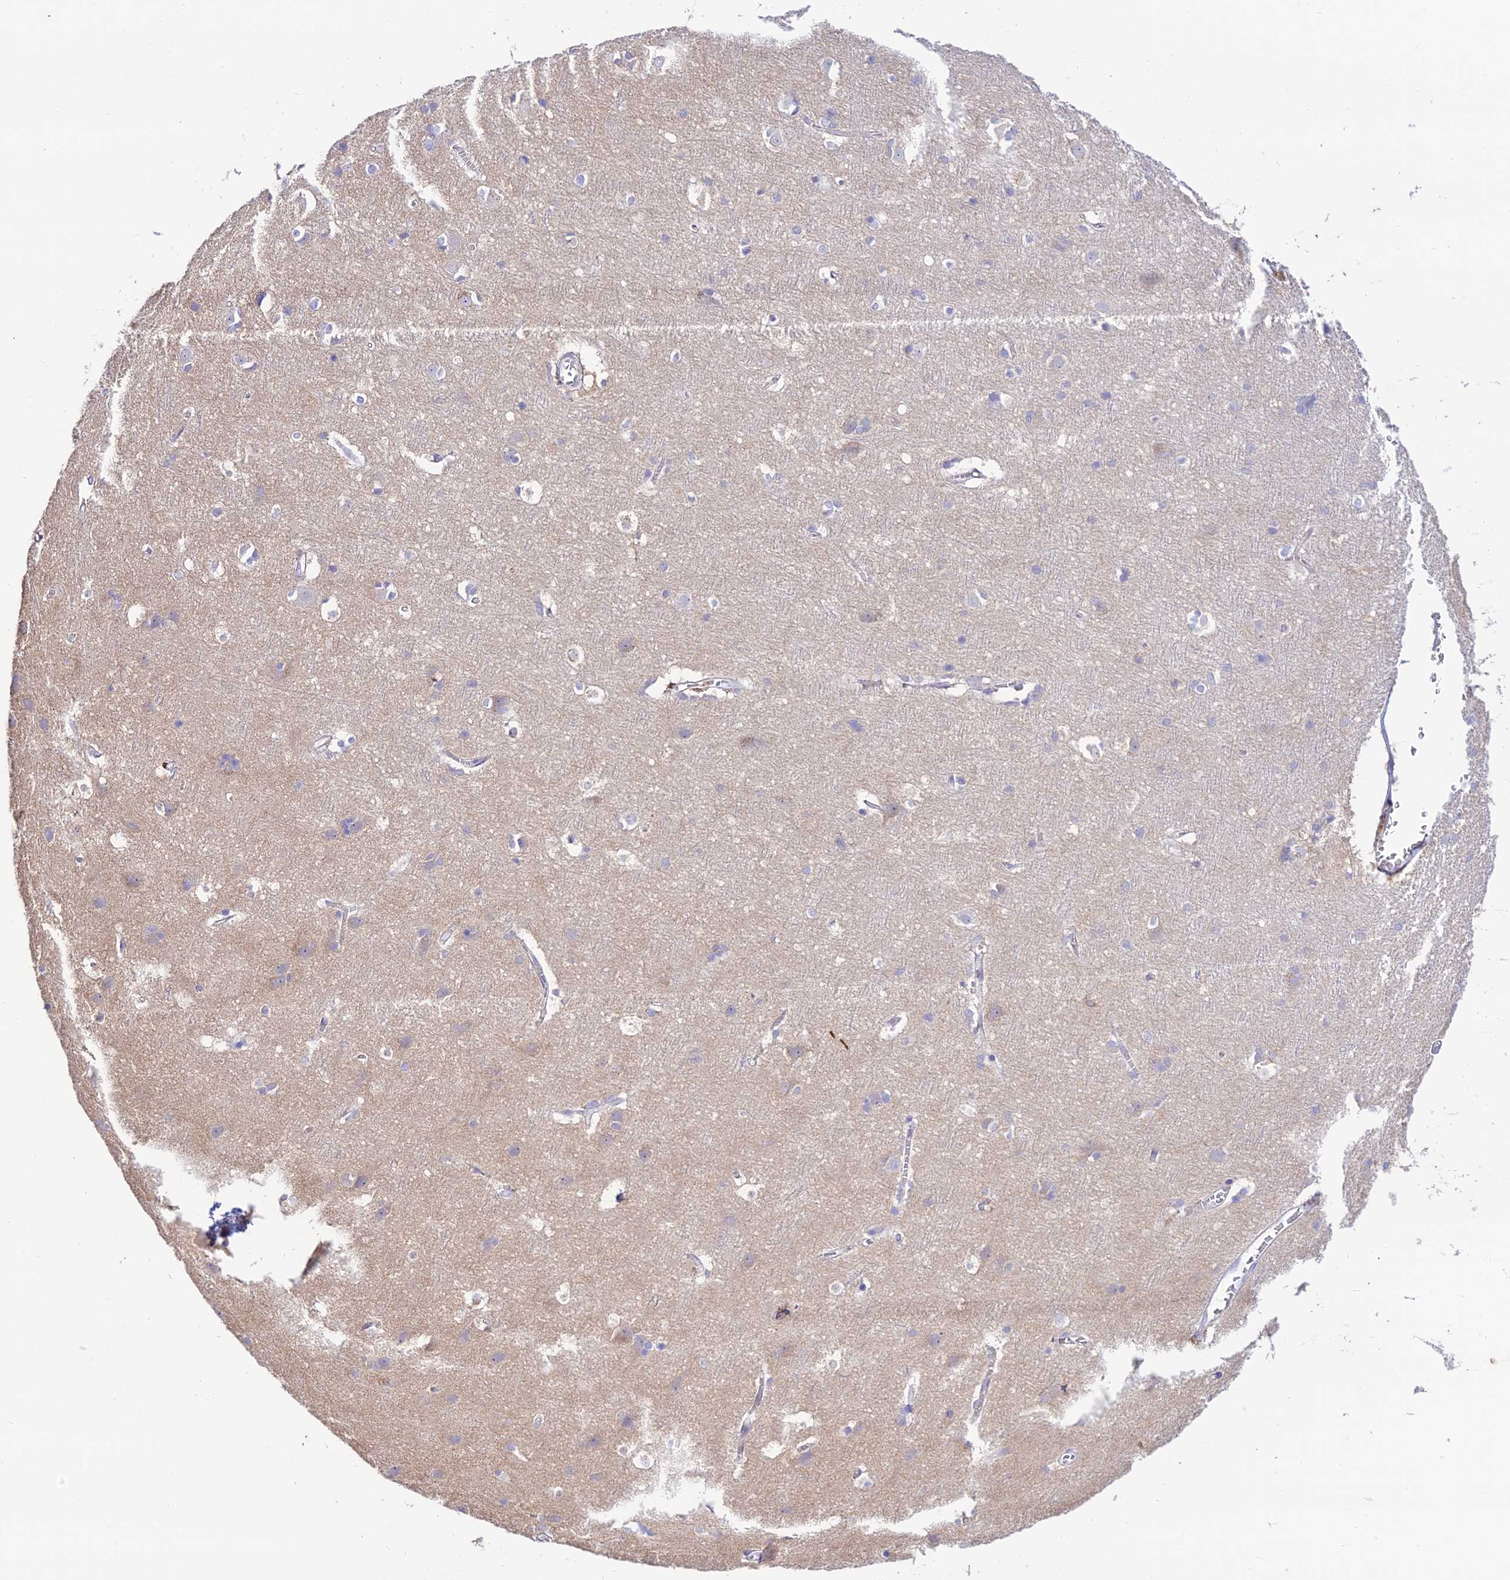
{"staining": {"intensity": "negative", "quantity": "none", "location": "none"}, "tissue": "cerebral cortex", "cell_type": "Endothelial cells", "image_type": "normal", "snomed": [{"axis": "morphology", "description": "Normal tissue, NOS"}, {"axis": "topography", "description": "Cerebral cortex"}], "caption": "Immunohistochemical staining of benign cerebral cortex demonstrates no significant staining in endothelial cells.", "gene": "NLRP9", "patient": {"sex": "male", "age": 54}}